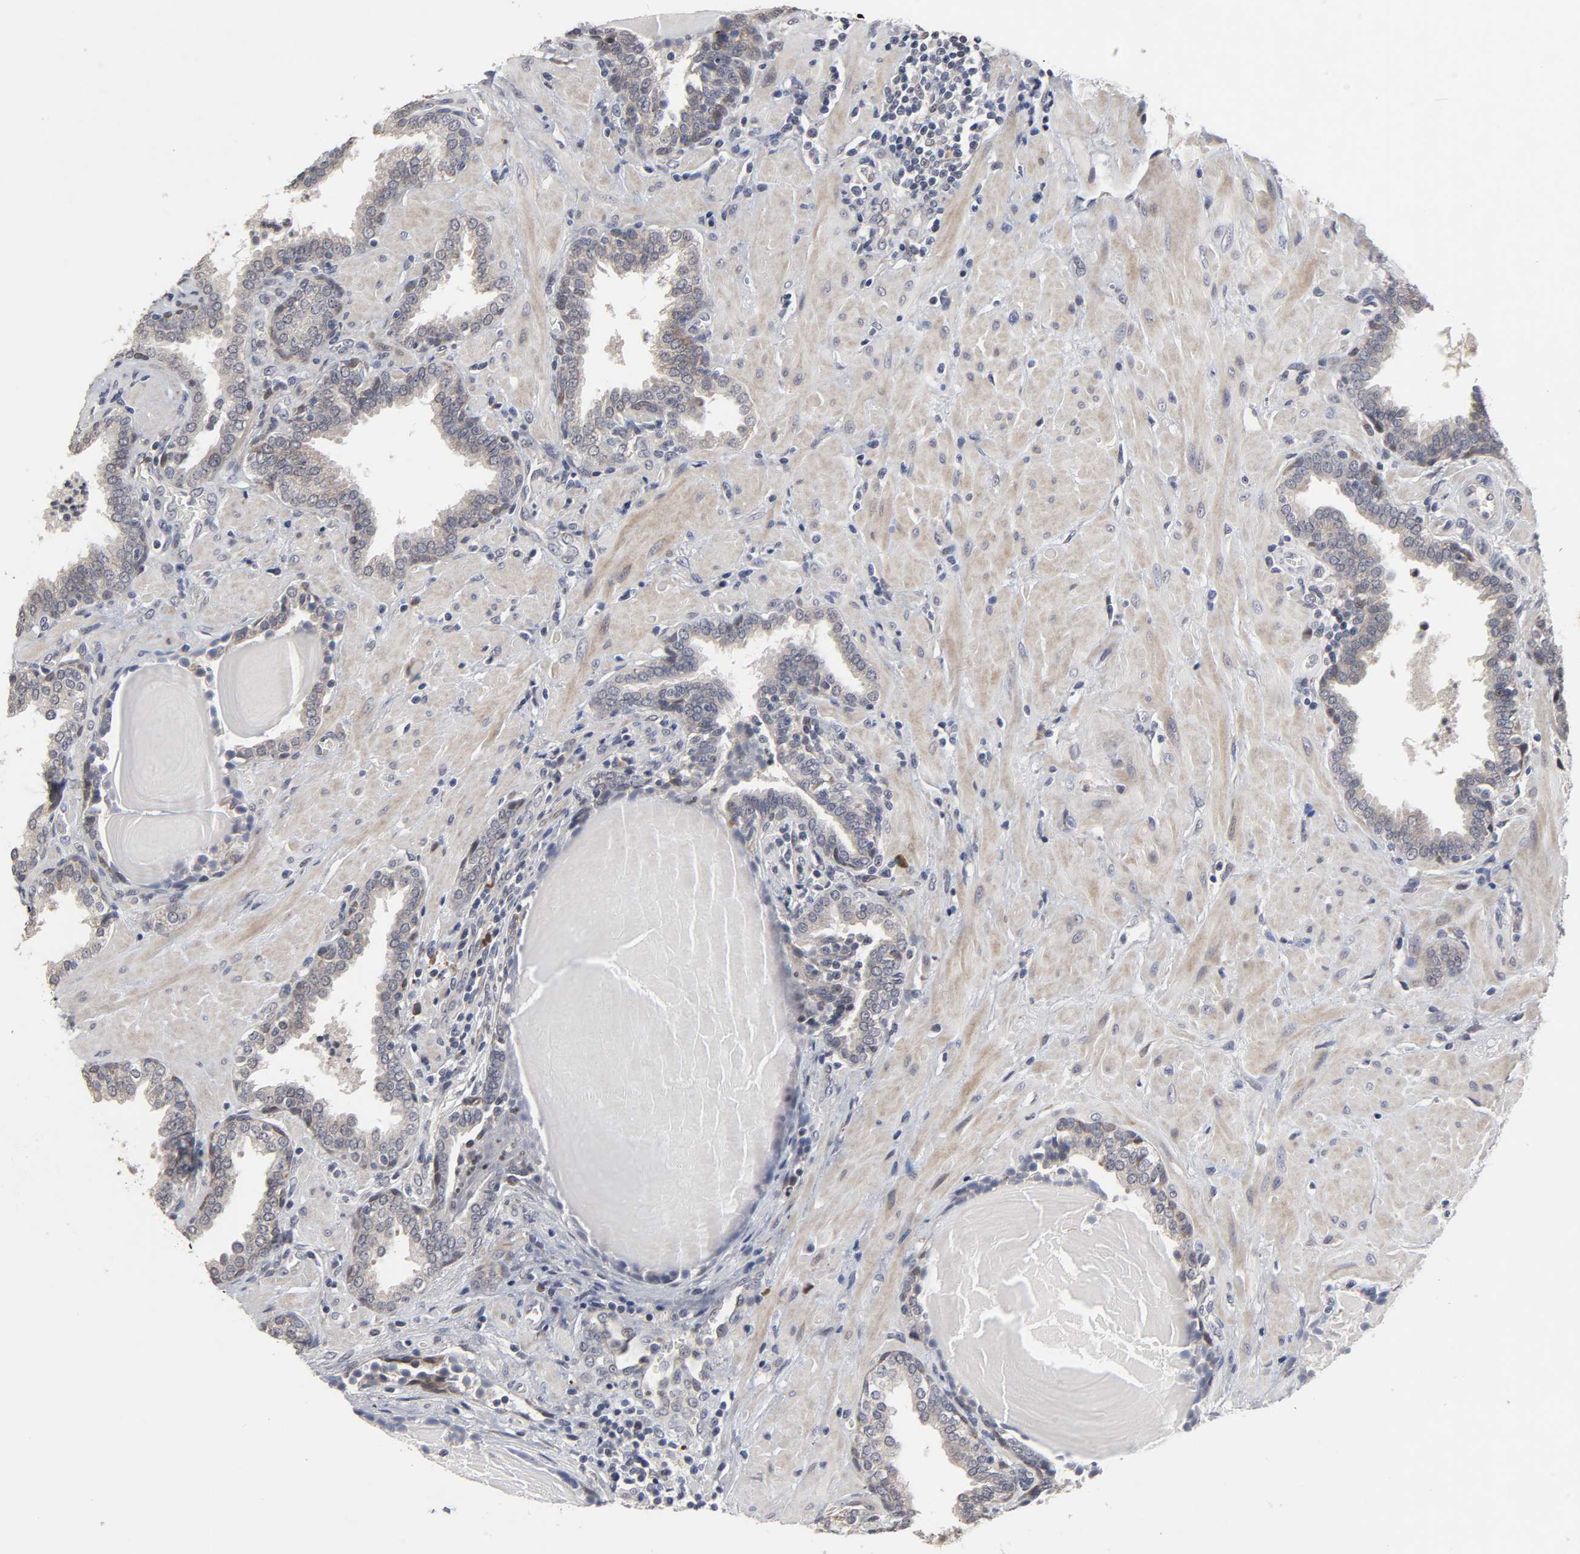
{"staining": {"intensity": "weak", "quantity": "<25%", "location": "cytoplasmic/membranous"}, "tissue": "prostate", "cell_type": "Glandular cells", "image_type": "normal", "snomed": [{"axis": "morphology", "description": "Normal tissue, NOS"}, {"axis": "topography", "description": "Prostate"}], "caption": "Glandular cells are negative for brown protein staining in unremarkable prostate. (Stains: DAB (3,3'-diaminobenzidine) immunohistochemistry with hematoxylin counter stain, Microscopy: brightfield microscopy at high magnification).", "gene": "HNF4A", "patient": {"sex": "male", "age": 51}}